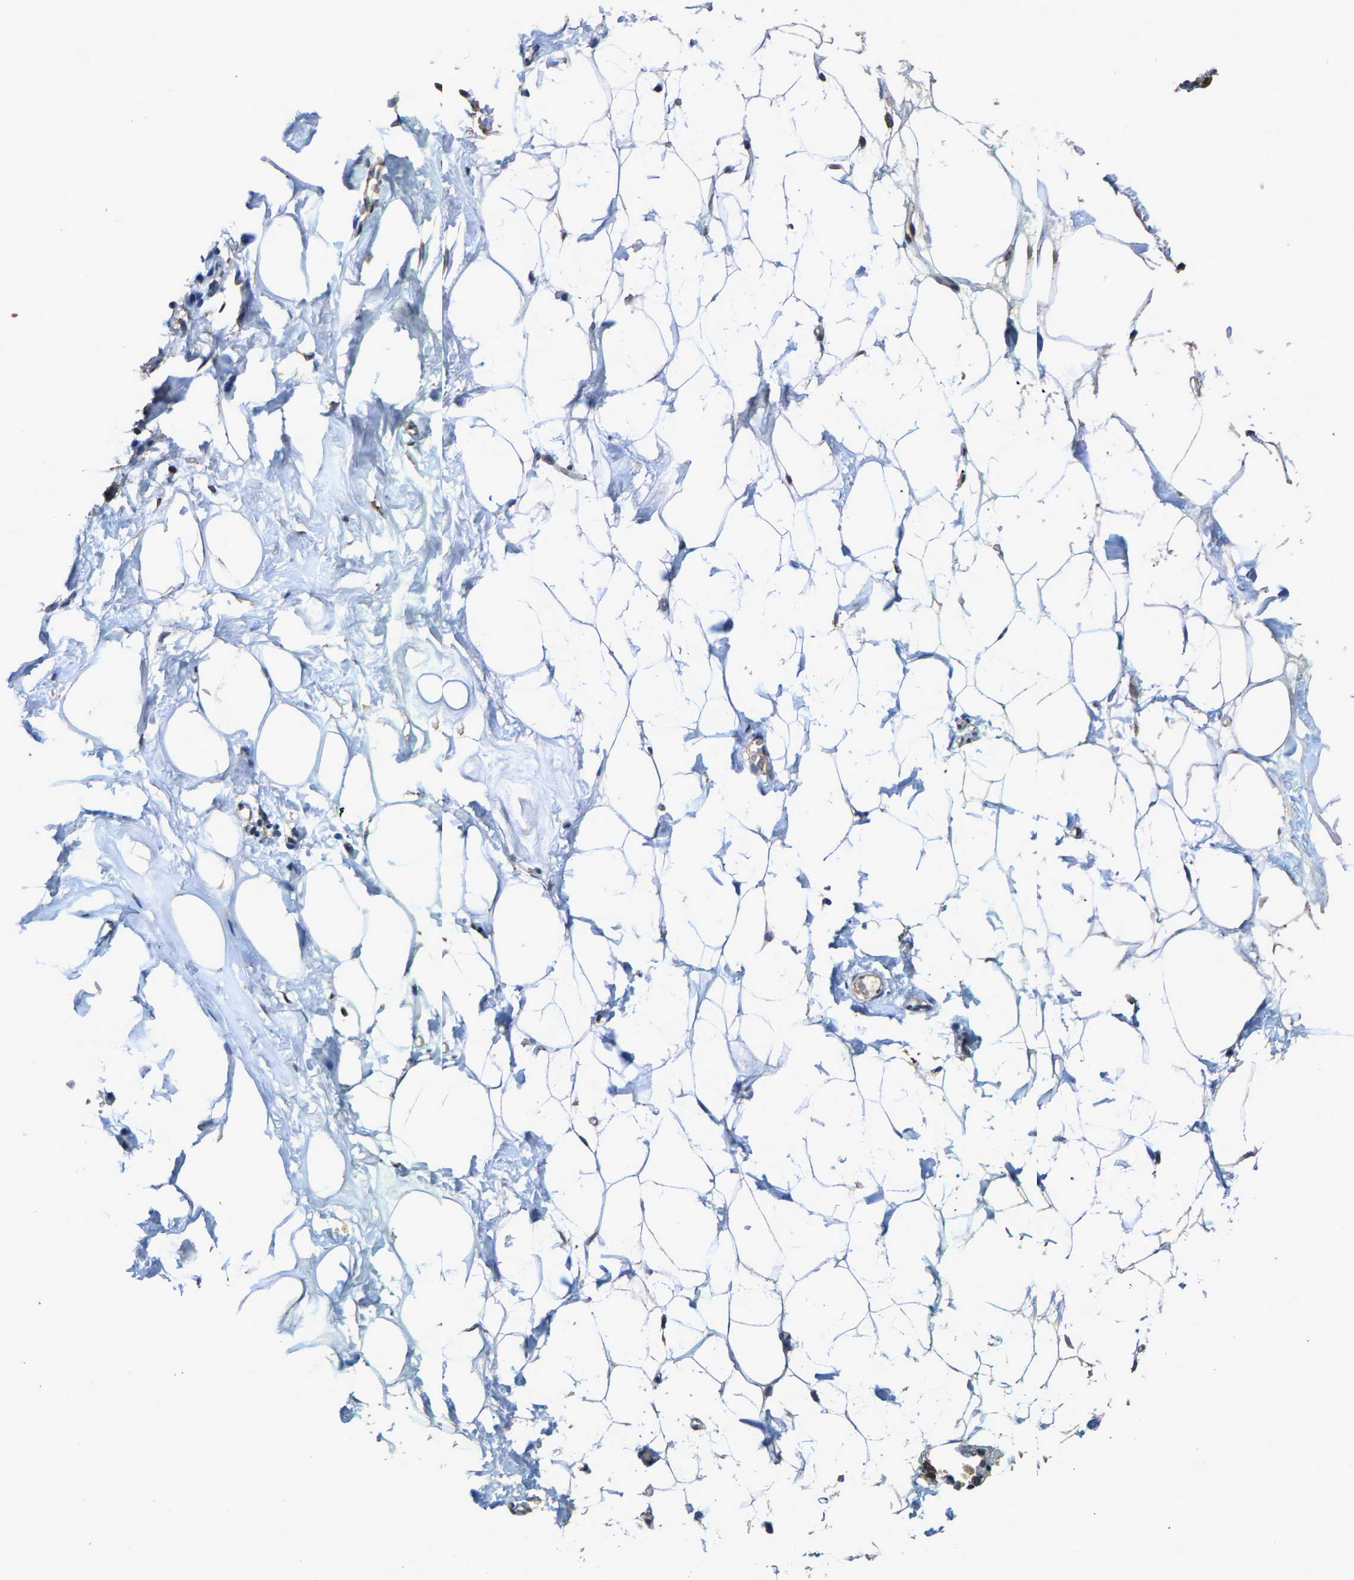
{"staining": {"intensity": "weak", "quantity": ">75%", "location": "cytoplasmic/membranous"}, "tissue": "adipose tissue", "cell_type": "Adipocytes", "image_type": "normal", "snomed": [{"axis": "morphology", "description": "Normal tissue, NOS"}, {"axis": "morphology", "description": "Fibrosis, NOS"}, {"axis": "topography", "description": "Breast"}, {"axis": "topography", "description": "Adipose tissue"}], "caption": "An immunohistochemistry micrograph of benign tissue is shown. Protein staining in brown highlights weak cytoplasmic/membranous positivity in adipose tissue within adipocytes.", "gene": "TDRKH", "patient": {"sex": "female", "age": 39}}